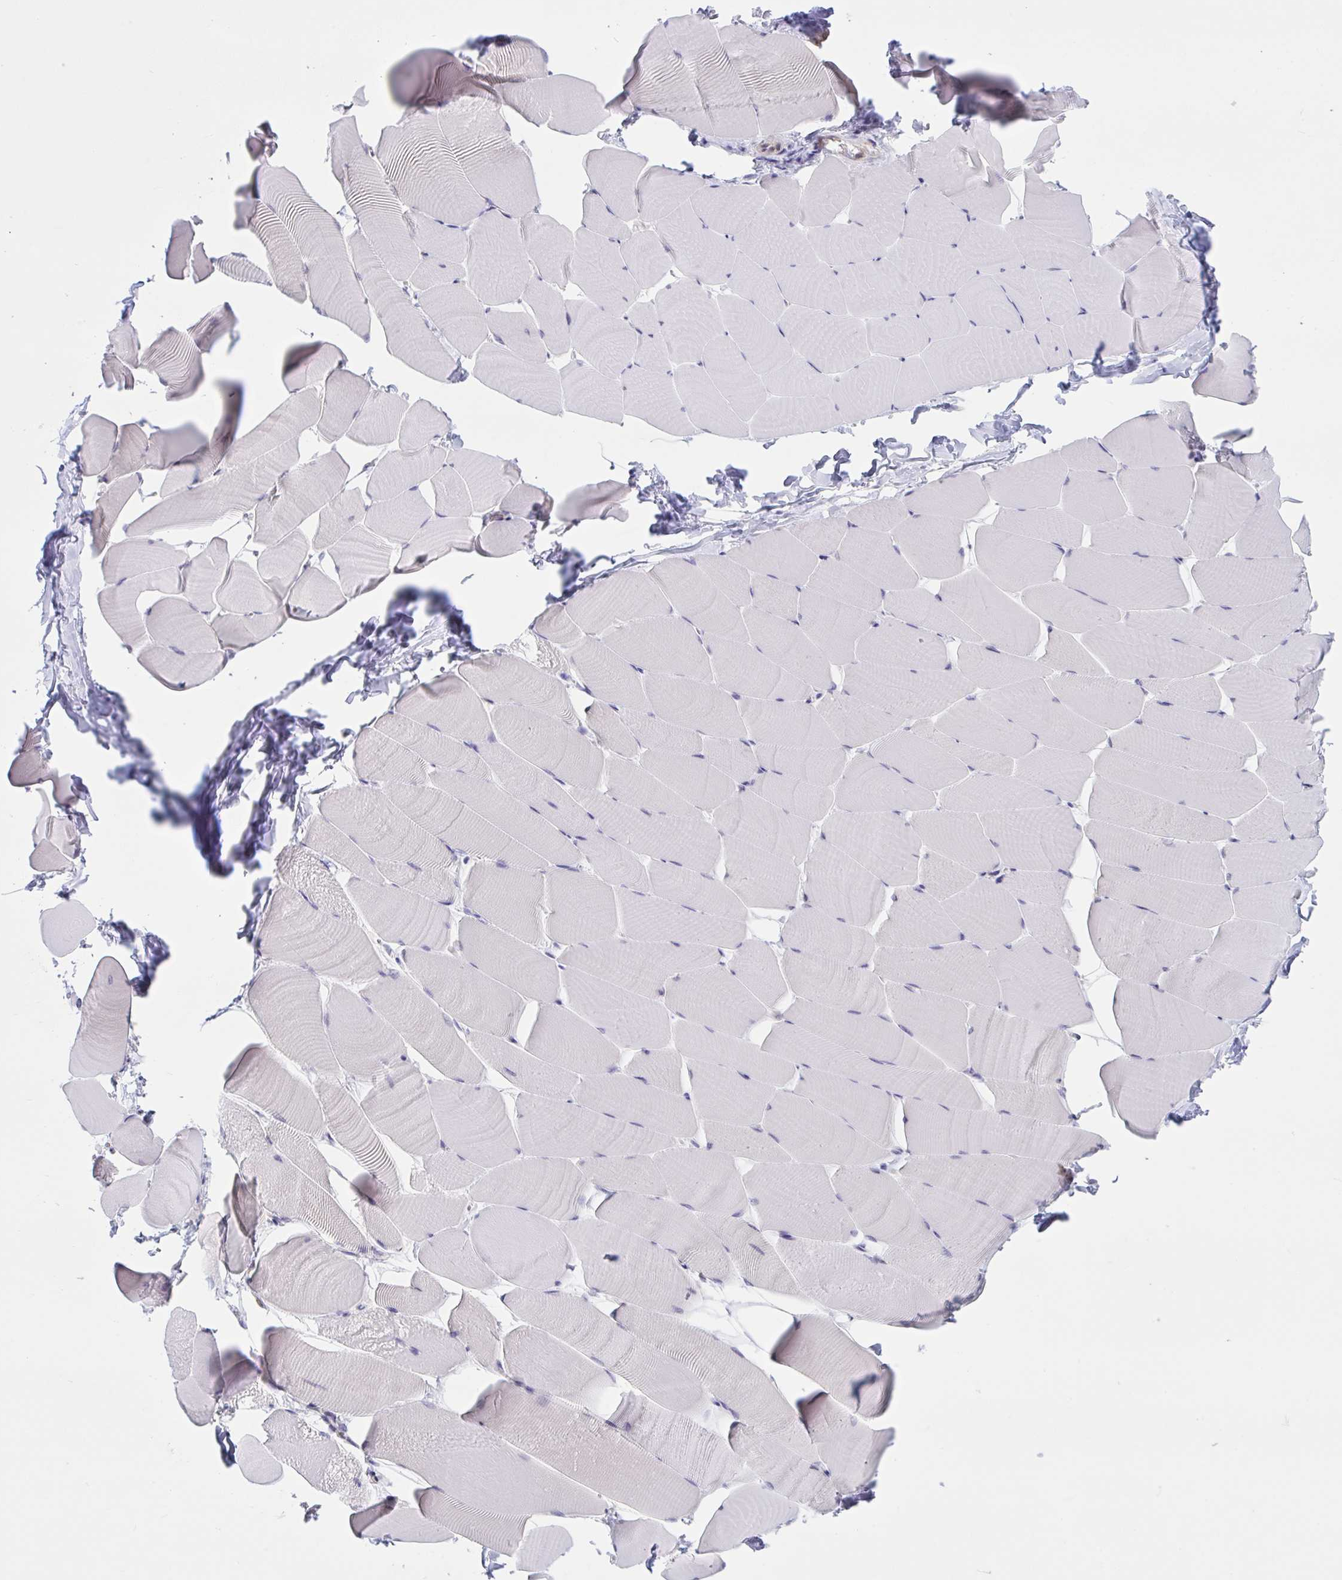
{"staining": {"intensity": "negative", "quantity": "none", "location": "none"}, "tissue": "skeletal muscle", "cell_type": "Myocytes", "image_type": "normal", "snomed": [{"axis": "morphology", "description": "Normal tissue, NOS"}, {"axis": "topography", "description": "Skeletal muscle"}], "caption": "IHC of normal human skeletal muscle exhibits no positivity in myocytes.", "gene": "CAMLG", "patient": {"sex": "male", "age": 25}}